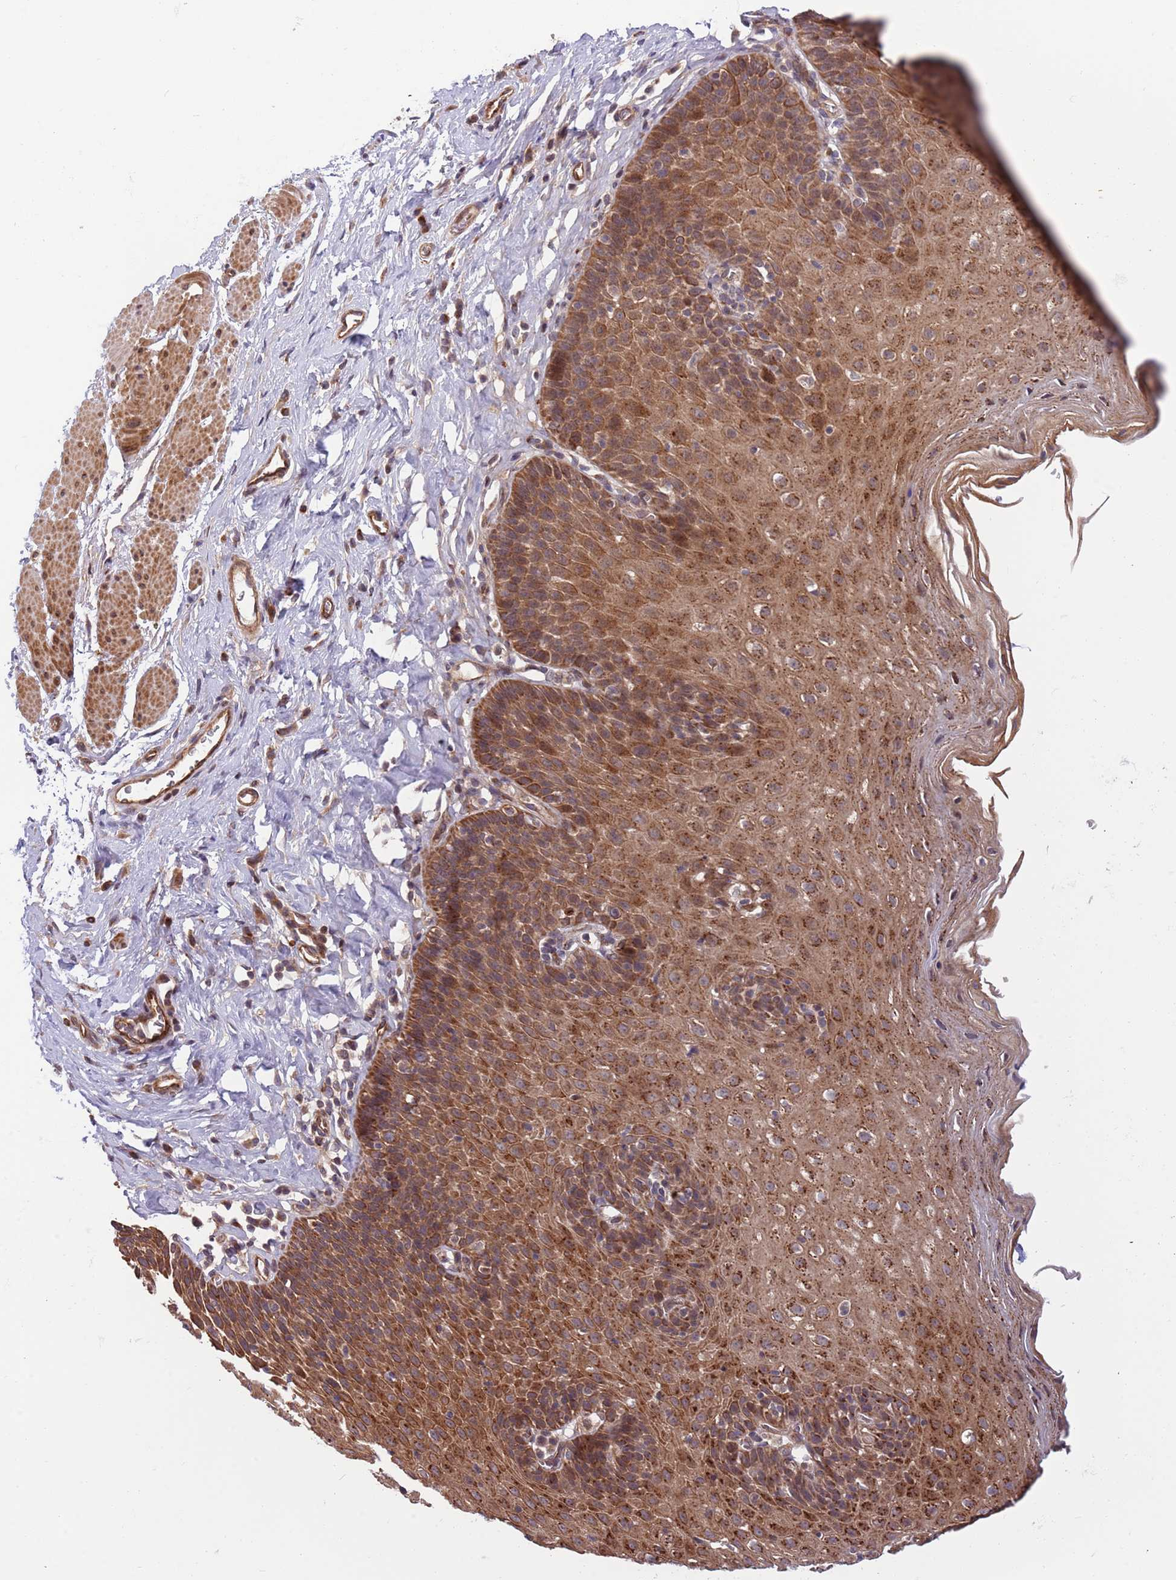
{"staining": {"intensity": "moderate", "quantity": ">75%", "location": "cytoplasmic/membranous"}, "tissue": "esophagus", "cell_type": "Squamous epithelial cells", "image_type": "normal", "snomed": [{"axis": "morphology", "description": "Normal tissue, NOS"}, {"axis": "topography", "description": "Esophagus"}], "caption": "Protein staining of unremarkable esophagus shows moderate cytoplasmic/membranous staining in approximately >75% of squamous epithelial cells. (Brightfield microscopy of DAB IHC at high magnification).", "gene": "HAUS3", "patient": {"sex": "female", "age": 61}}